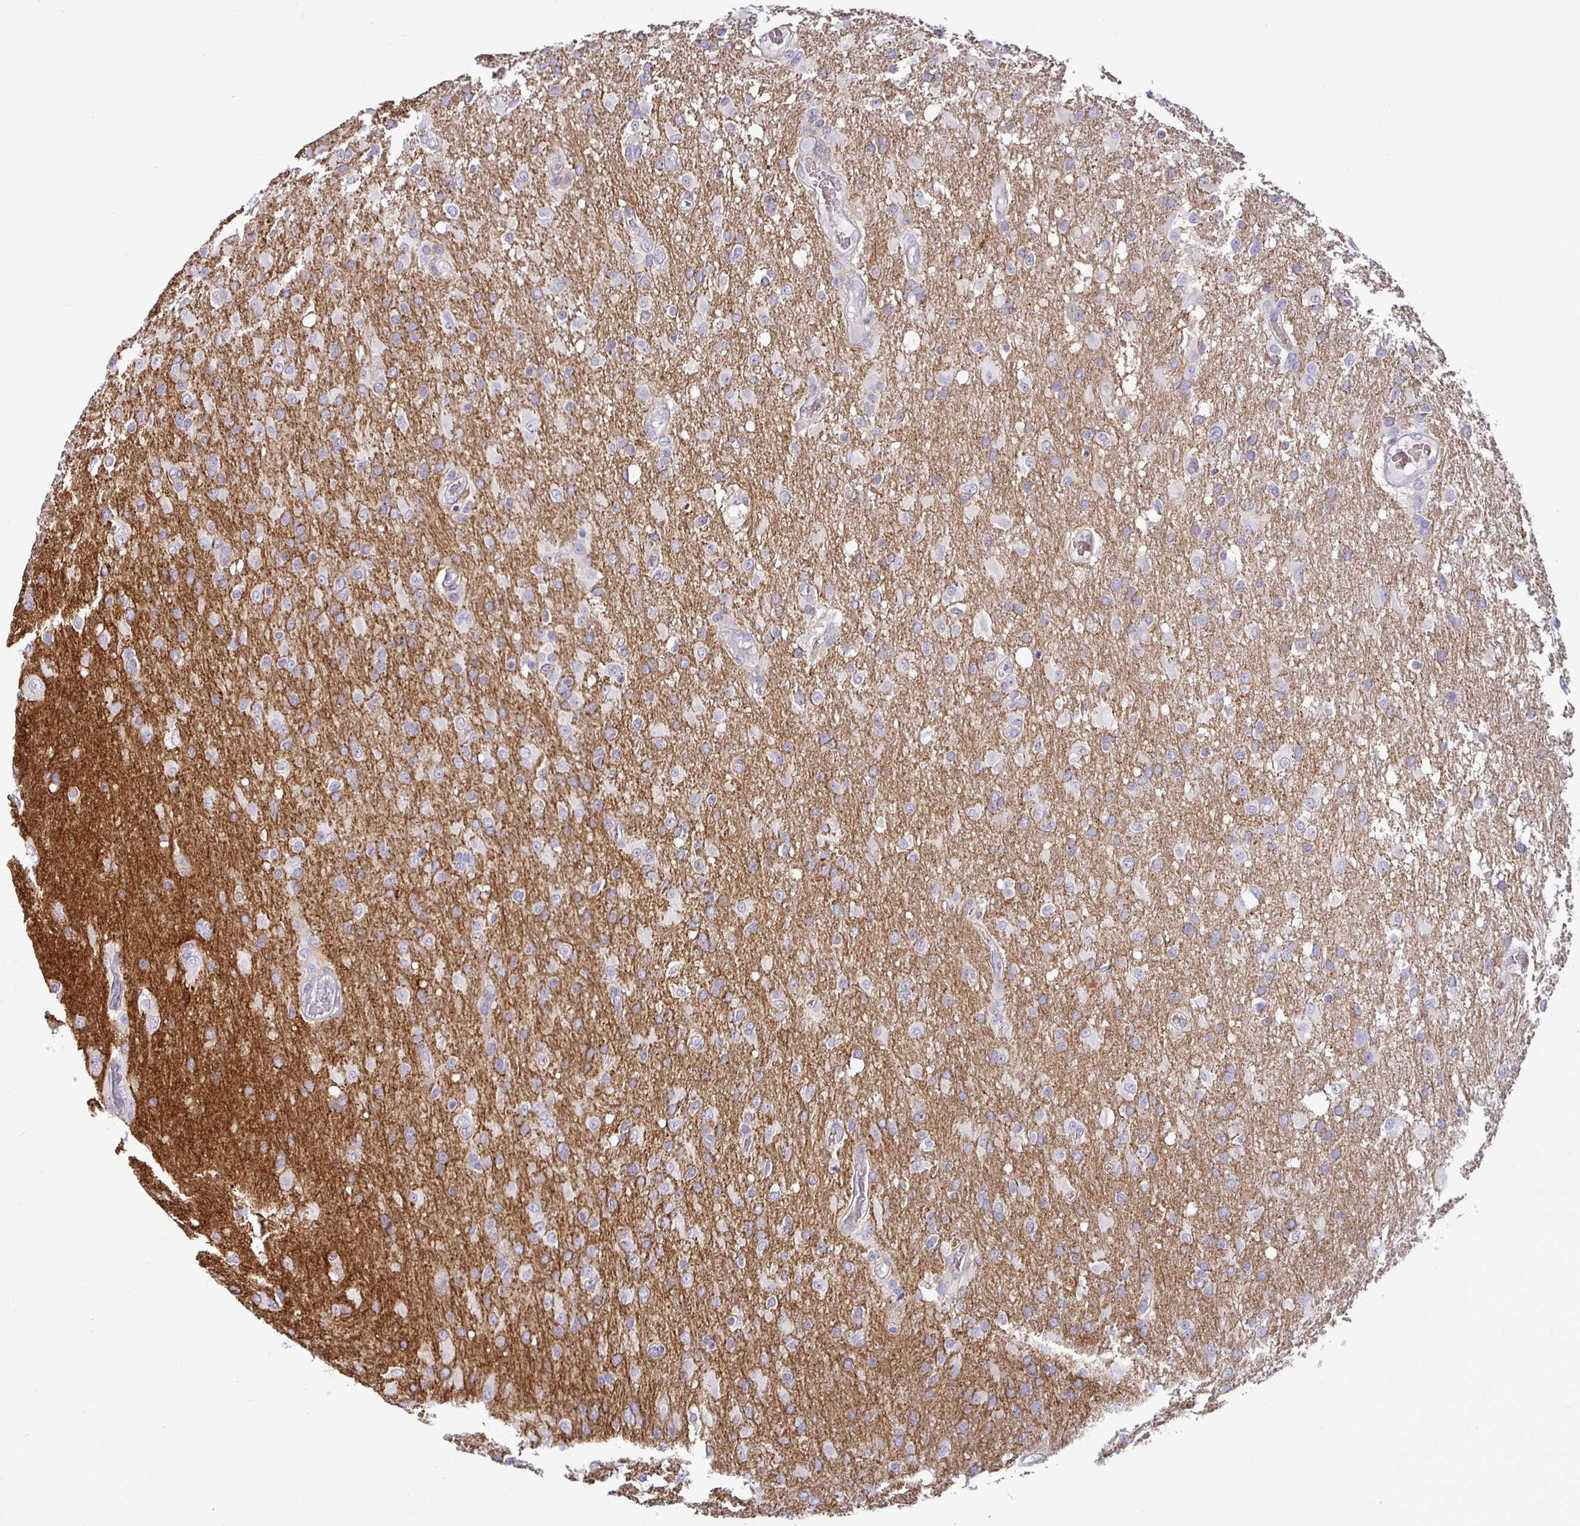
{"staining": {"intensity": "negative", "quantity": "none", "location": "none"}, "tissue": "glioma", "cell_type": "Tumor cells", "image_type": "cancer", "snomed": [{"axis": "morphology", "description": "Glioma, malignant, High grade"}, {"axis": "topography", "description": "Brain"}], "caption": "There is no significant expression in tumor cells of glioma. (Brightfield microscopy of DAB (3,3'-diaminobenzidine) immunohistochemistry at high magnification).", "gene": "SIRPA", "patient": {"sex": "male", "age": 53}}